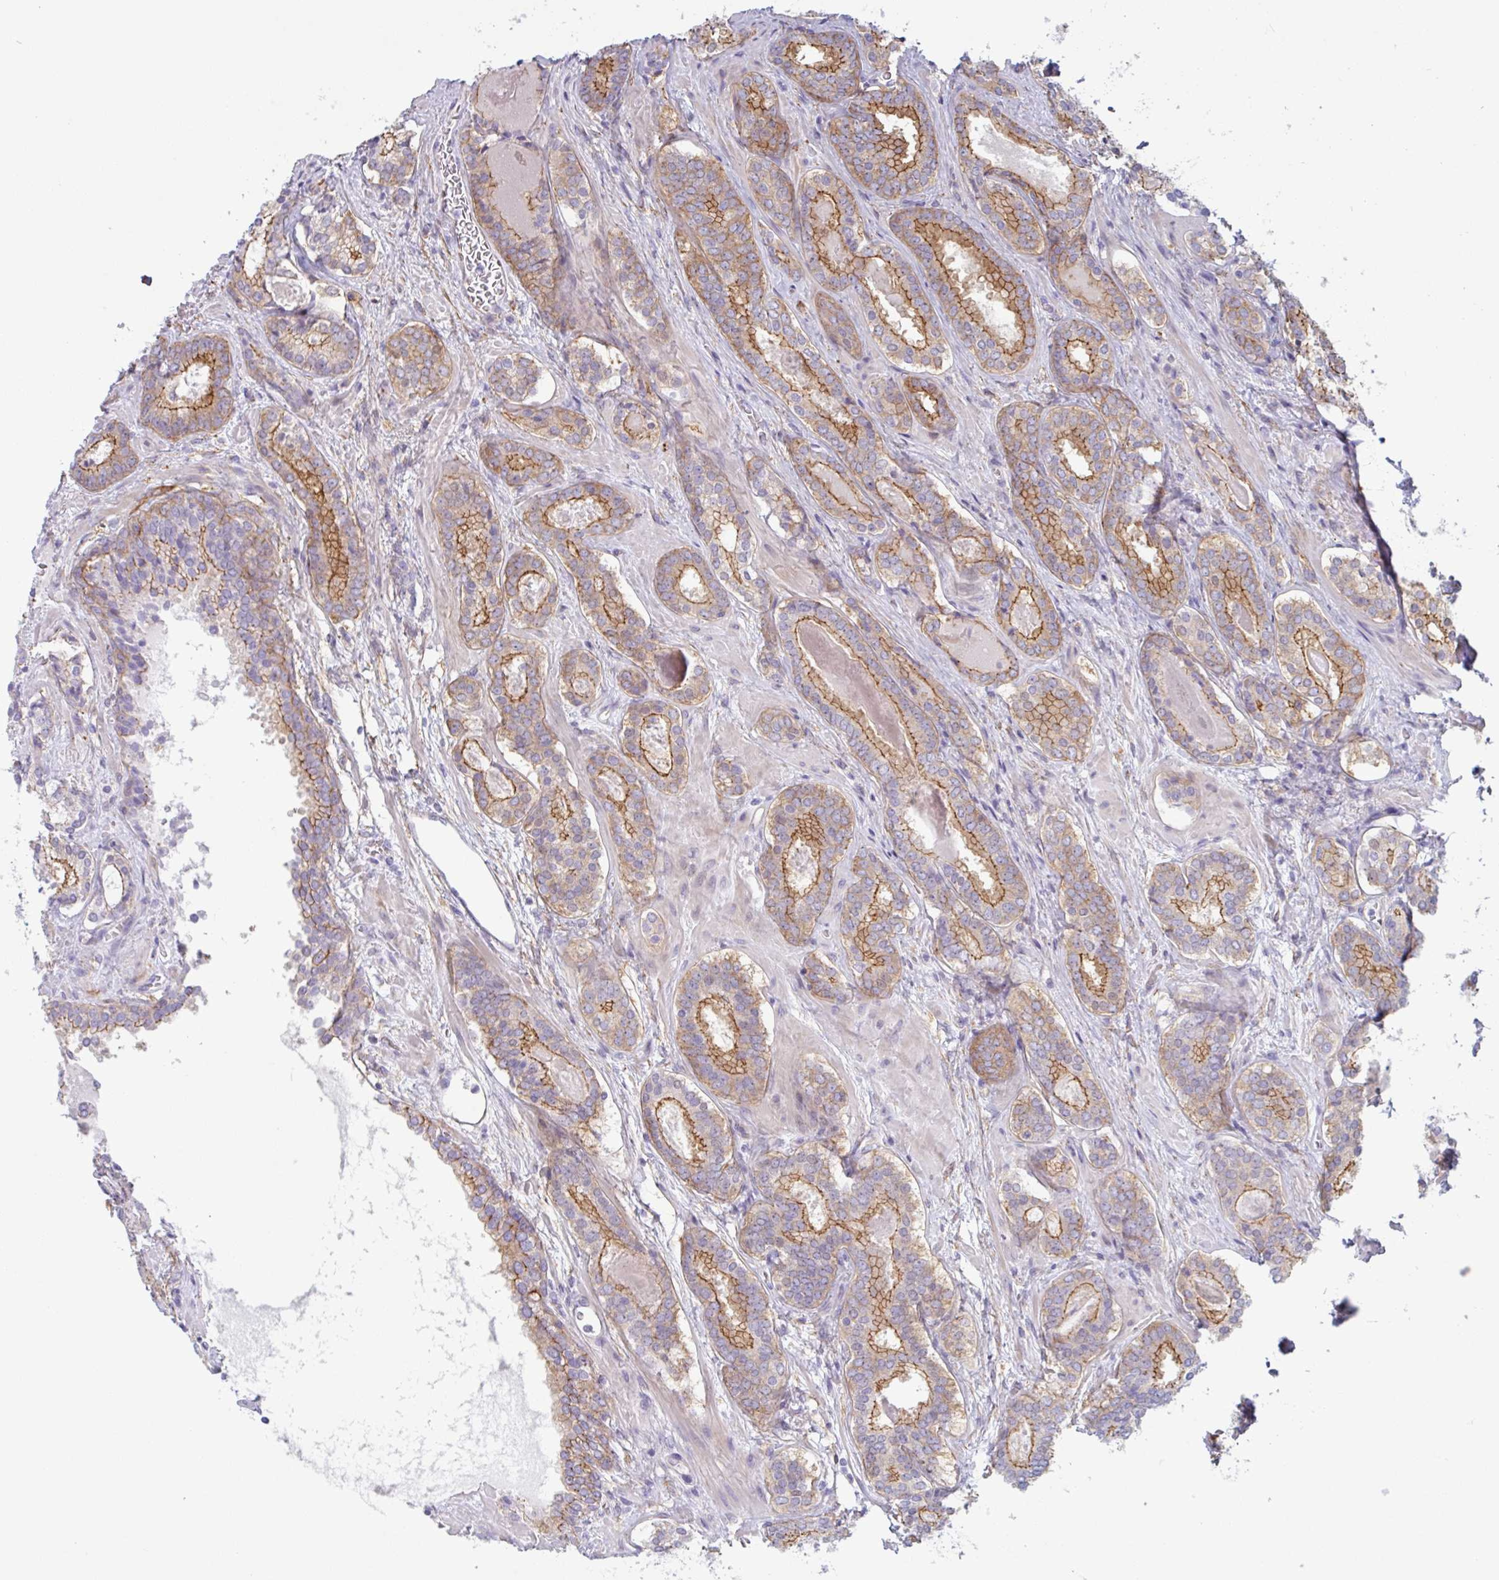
{"staining": {"intensity": "moderate", "quantity": ">75%", "location": "cytoplasmic/membranous"}, "tissue": "prostate cancer", "cell_type": "Tumor cells", "image_type": "cancer", "snomed": [{"axis": "morphology", "description": "Adenocarcinoma, Low grade"}, {"axis": "topography", "description": "Prostate"}], "caption": "Moderate cytoplasmic/membranous protein positivity is identified in approximately >75% of tumor cells in prostate cancer (adenocarcinoma (low-grade)).", "gene": "MYH10", "patient": {"sex": "male", "age": 62}}